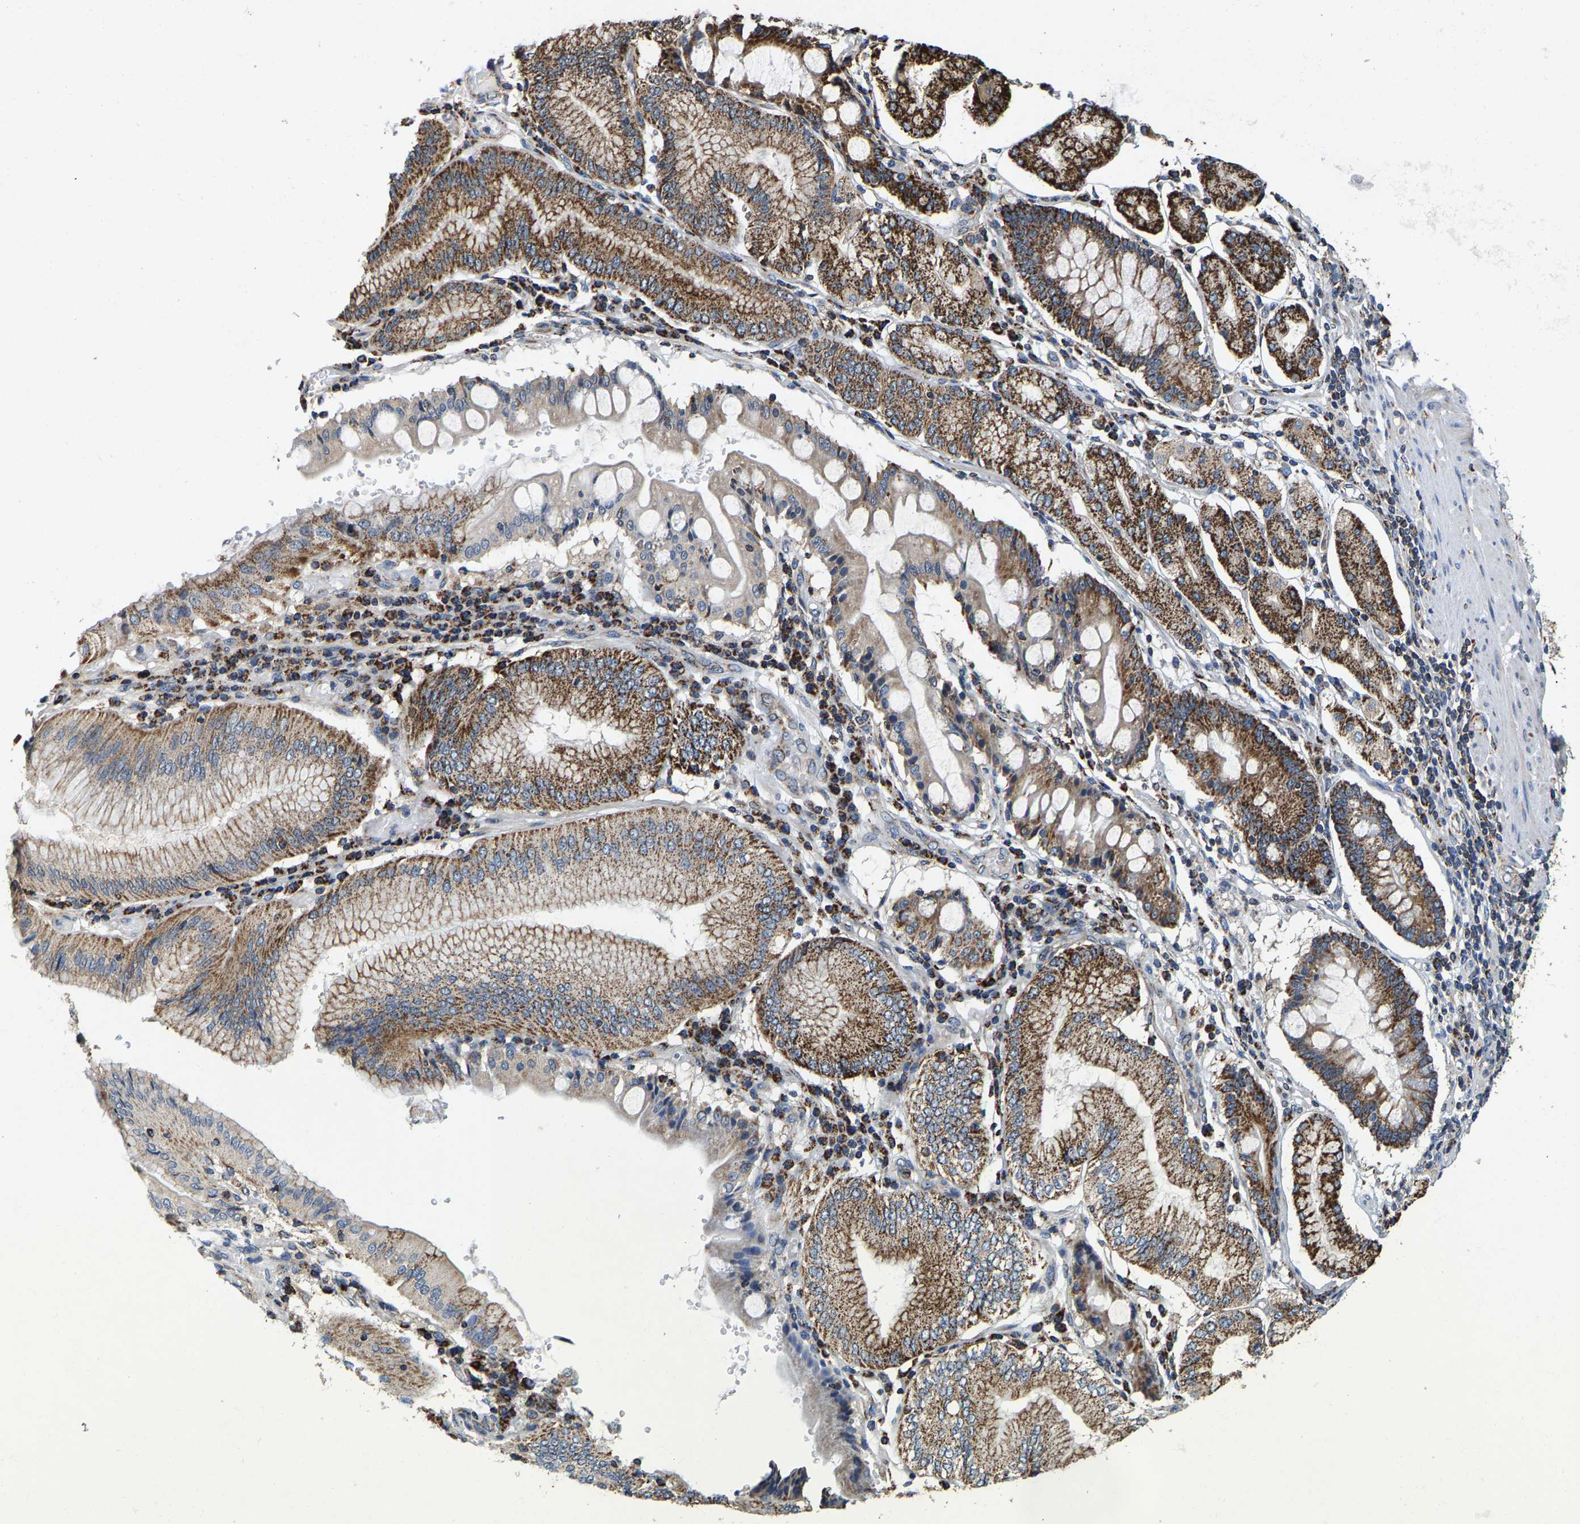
{"staining": {"intensity": "moderate", "quantity": ">75%", "location": "cytoplasmic/membranous"}, "tissue": "stomach cancer", "cell_type": "Tumor cells", "image_type": "cancer", "snomed": [{"axis": "morphology", "description": "Adenocarcinoma, NOS"}, {"axis": "topography", "description": "Stomach"}], "caption": "Tumor cells reveal moderate cytoplasmic/membranous positivity in about >75% of cells in stomach cancer (adenocarcinoma).", "gene": "SHMT2", "patient": {"sex": "female", "age": 73}}